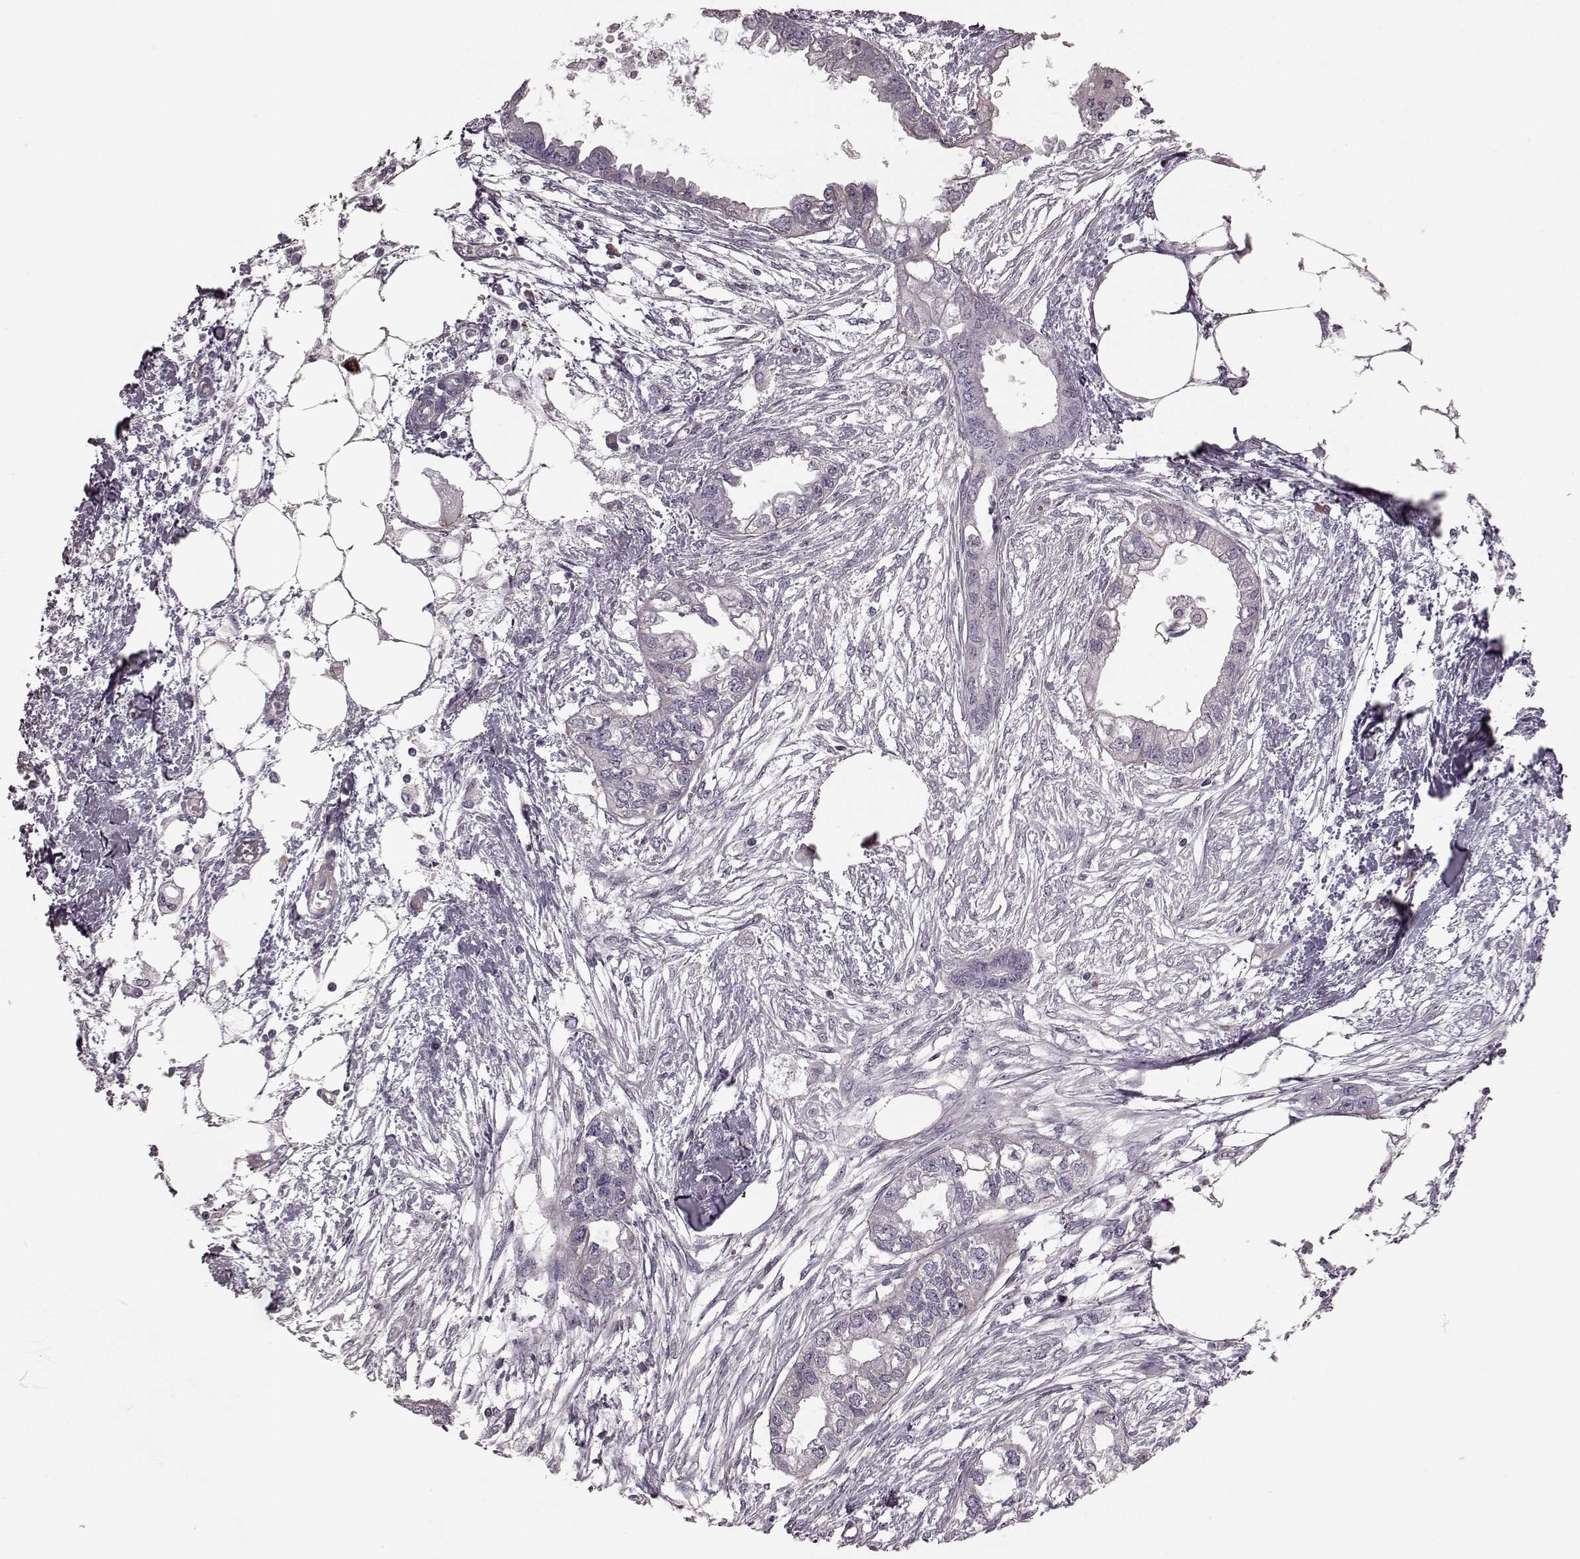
{"staining": {"intensity": "negative", "quantity": "none", "location": "none"}, "tissue": "endometrial cancer", "cell_type": "Tumor cells", "image_type": "cancer", "snomed": [{"axis": "morphology", "description": "Adenocarcinoma, NOS"}, {"axis": "morphology", "description": "Adenocarcinoma, metastatic, NOS"}, {"axis": "topography", "description": "Adipose tissue"}, {"axis": "topography", "description": "Endometrium"}], "caption": "DAB (3,3'-diaminobenzidine) immunohistochemical staining of adenocarcinoma (endometrial) exhibits no significant staining in tumor cells.", "gene": "PDCD1", "patient": {"sex": "female", "age": 67}}